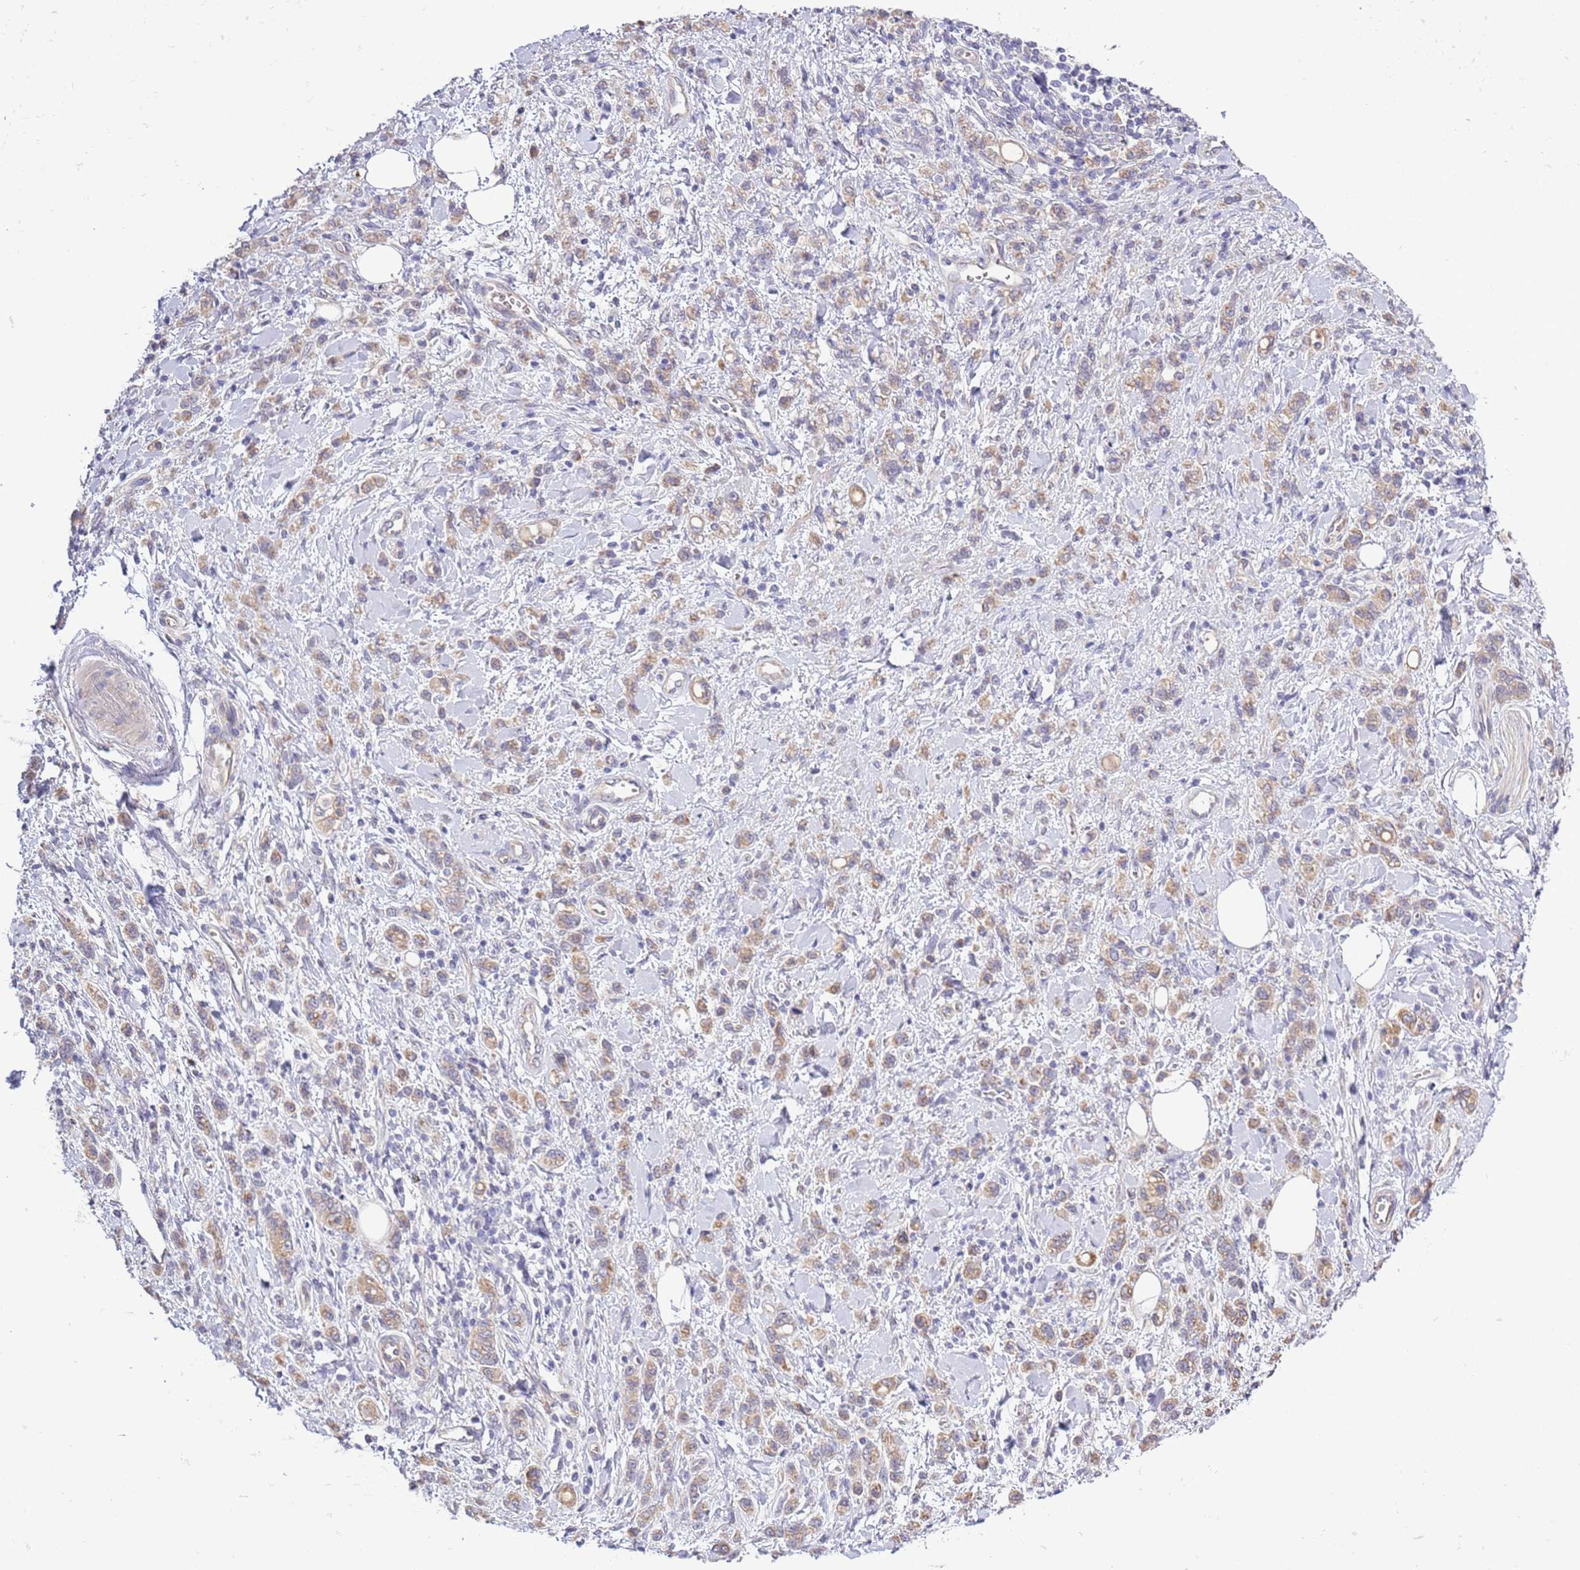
{"staining": {"intensity": "weak", "quantity": ">75%", "location": "cytoplasmic/membranous"}, "tissue": "stomach cancer", "cell_type": "Tumor cells", "image_type": "cancer", "snomed": [{"axis": "morphology", "description": "Adenocarcinoma, NOS"}, {"axis": "topography", "description": "Stomach"}], "caption": "Brown immunohistochemical staining in stomach adenocarcinoma displays weak cytoplasmic/membranous staining in about >75% of tumor cells.", "gene": "LIPJ", "patient": {"sex": "male", "age": 77}}